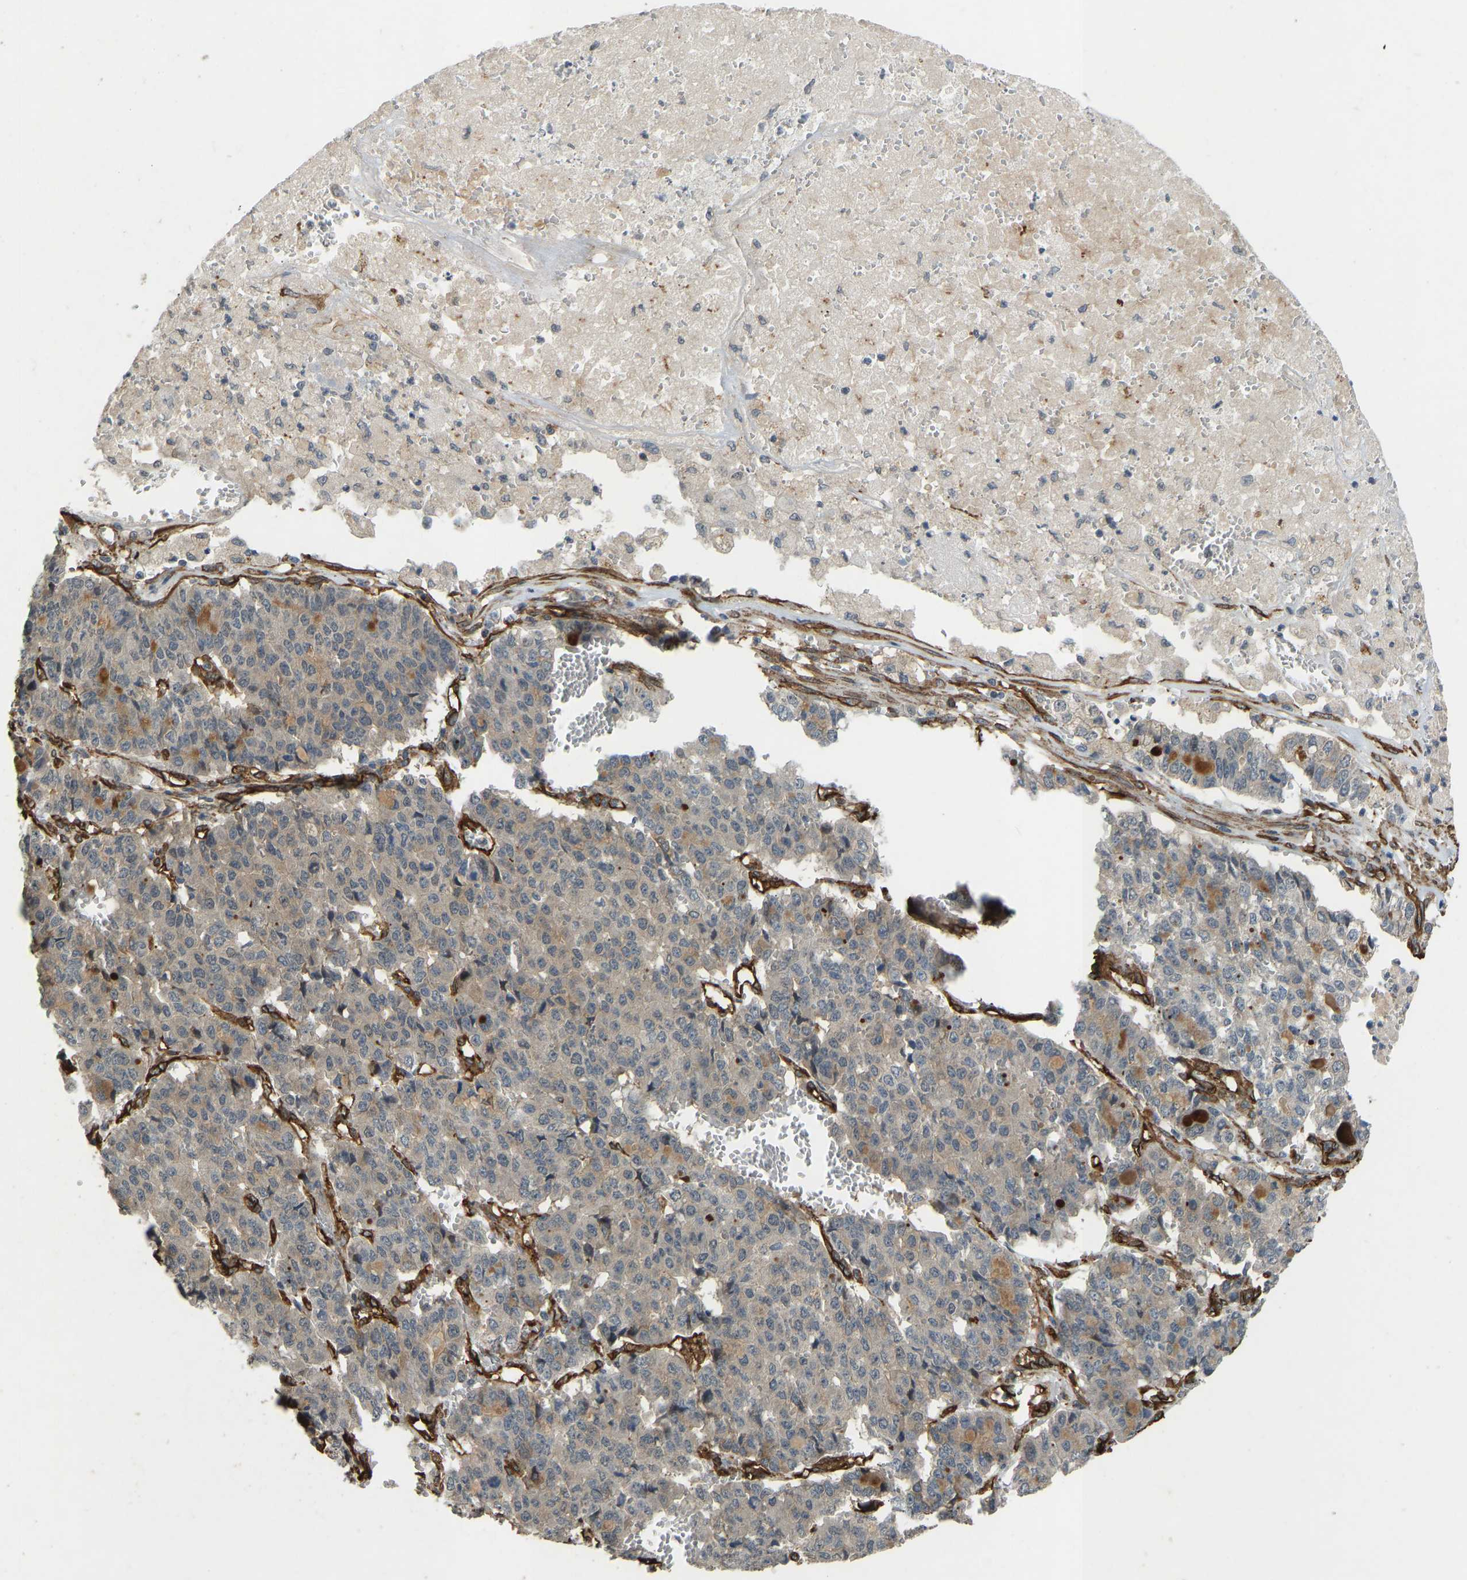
{"staining": {"intensity": "moderate", "quantity": "<25%", "location": "cytoplasmic/membranous"}, "tissue": "pancreatic cancer", "cell_type": "Tumor cells", "image_type": "cancer", "snomed": [{"axis": "morphology", "description": "Adenocarcinoma, NOS"}, {"axis": "topography", "description": "Pancreas"}], "caption": "Human pancreatic cancer stained with a protein marker reveals moderate staining in tumor cells.", "gene": "NMB", "patient": {"sex": "male", "age": 50}}